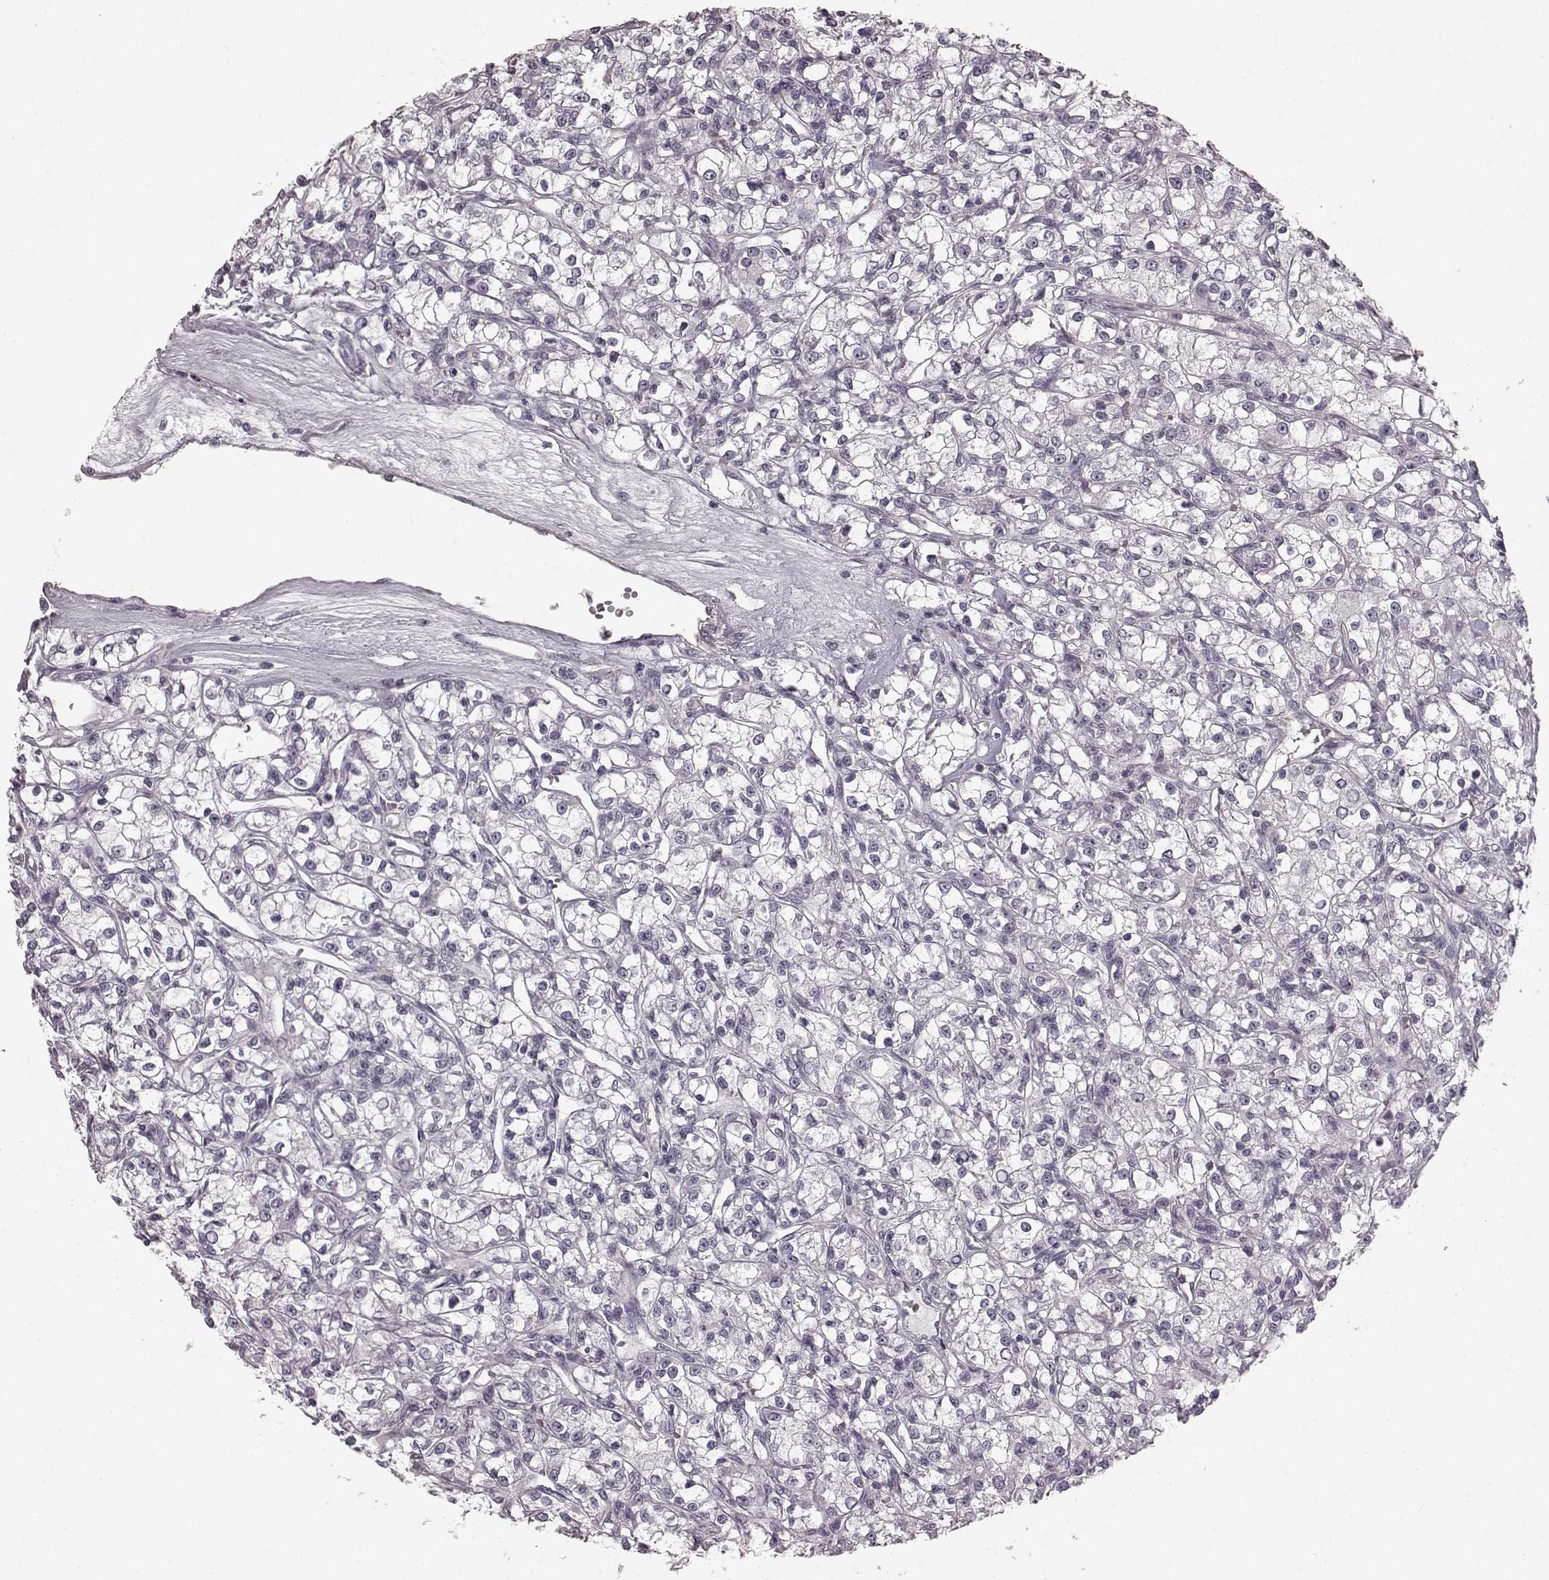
{"staining": {"intensity": "negative", "quantity": "none", "location": "none"}, "tissue": "renal cancer", "cell_type": "Tumor cells", "image_type": "cancer", "snomed": [{"axis": "morphology", "description": "Adenocarcinoma, NOS"}, {"axis": "topography", "description": "Kidney"}], "caption": "Immunohistochemical staining of renal cancer reveals no significant staining in tumor cells. The staining was performed using DAB to visualize the protein expression in brown, while the nuclei were stained in blue with hematoxylin (Magnification: 20x).", "gene": "PRKCE", "patient": {"sex": "female", "age": 59}}